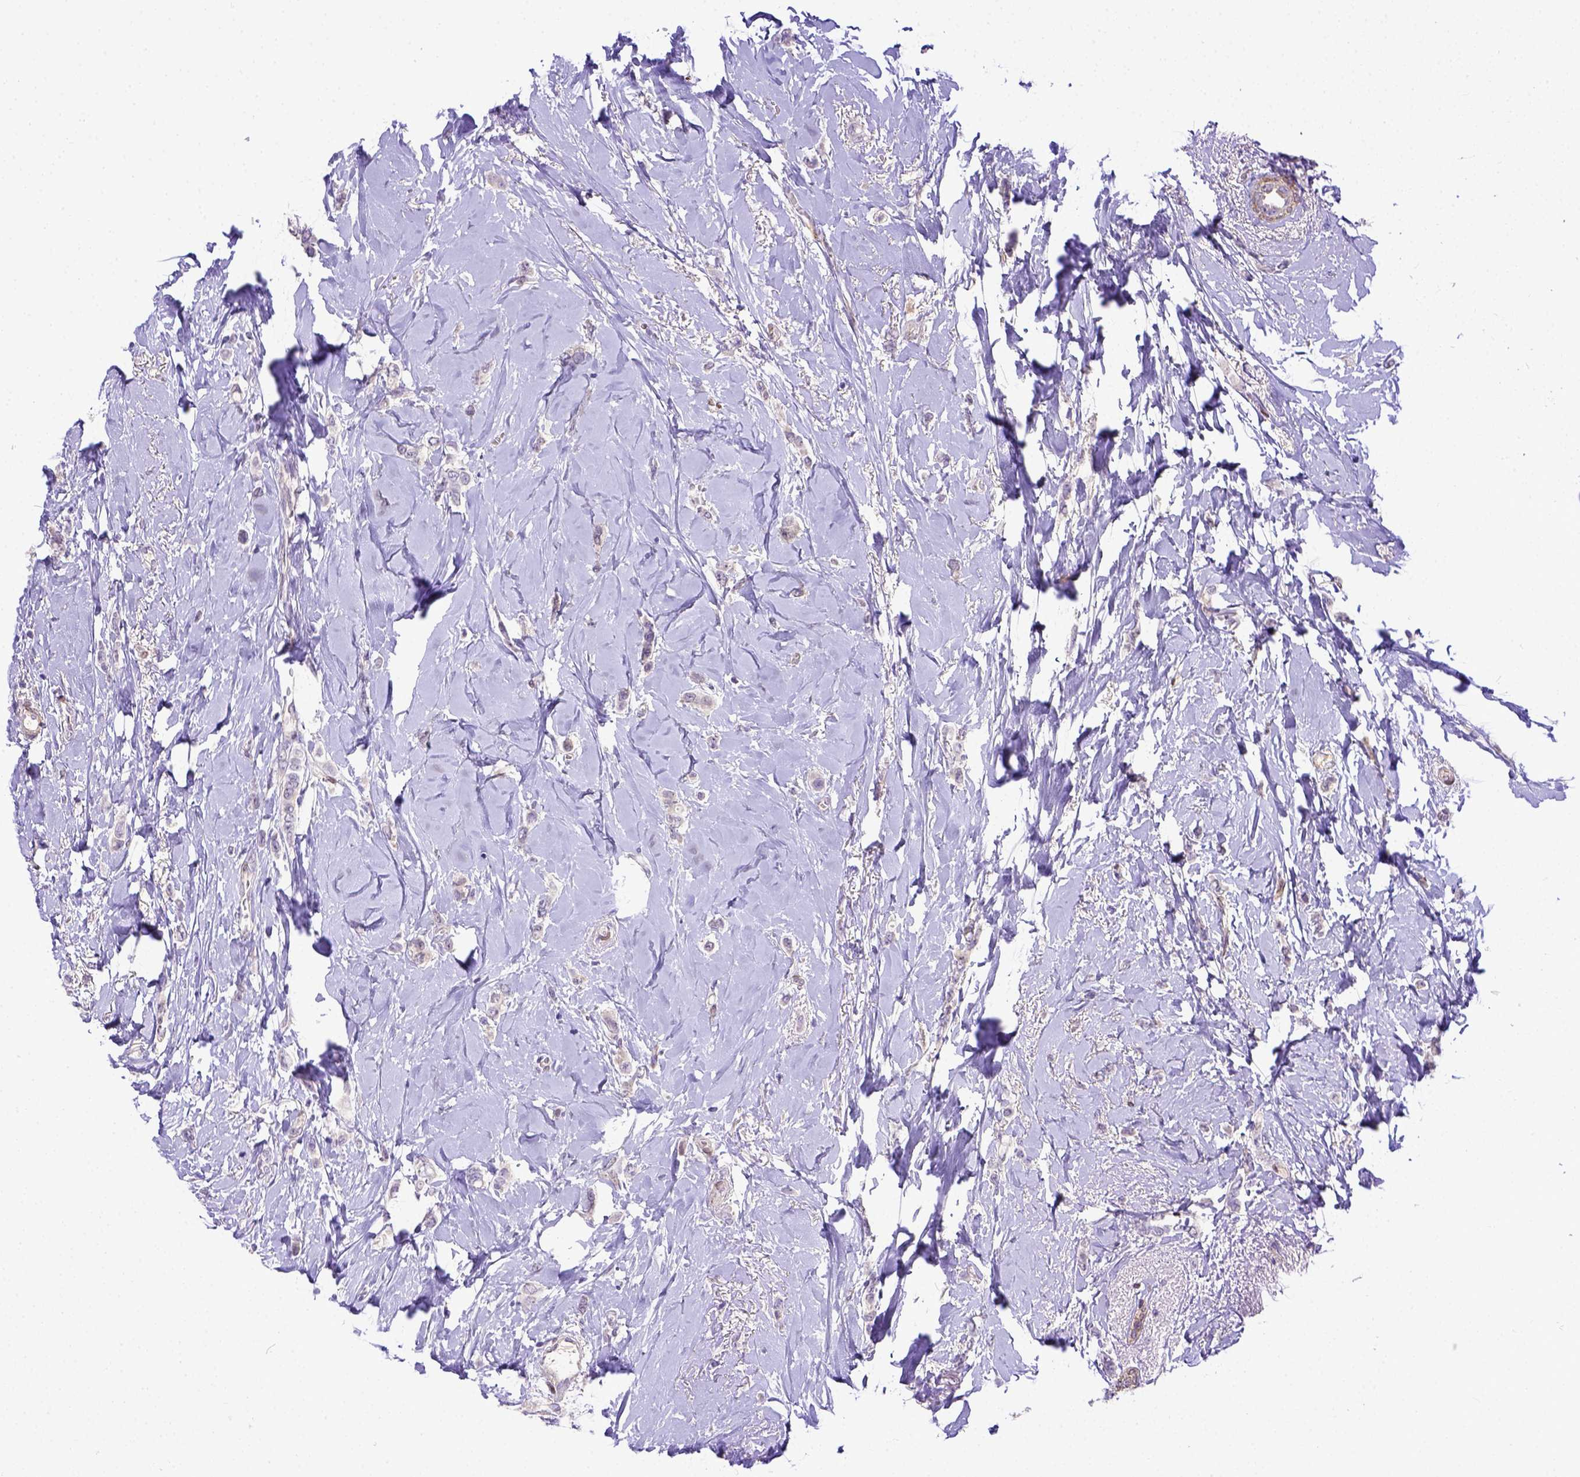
{"staining": {"intensity": "negative", "quantity": "none", "location": "none"}, "tissue": "breast cancer", "cell_type": "Tumor cells", "image_type": "cancer", "snomed": [{"axis": "morphology", "description": "Lobular carcinoma"}, {"axis": "topography", "description": "Breast"}], "caption": "Immunohistochemistry (IHC) of lobular carcinoma (breast) demonstrates no expression in tumor cells. Nuclei are stained in blue.", "gene": "BTN1A1", "patient": {"sex": "female", "age": 66}}